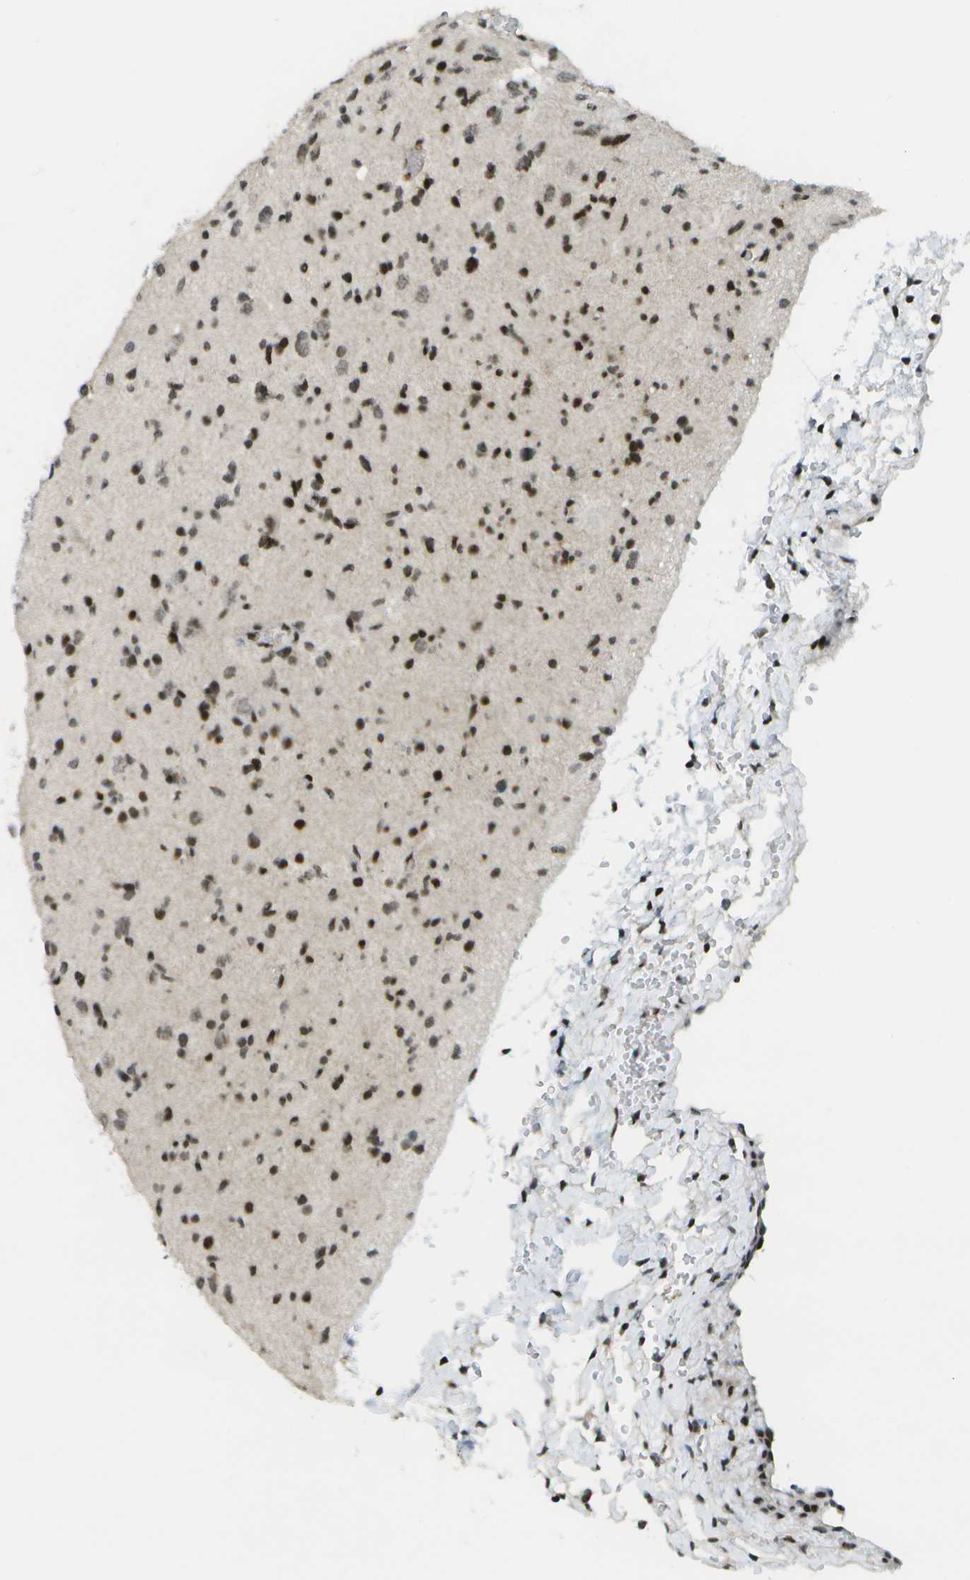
{"staining": {"intensity": "strong", "quantity": ">75%", "location": "nuclear"}, "tissue": "glioma", "cell_type": "Tumor cells", "image_type": "cancer", "snomed": [{"axis": "morphology", "description": "Glioma, malignant, Low grade"}, {"axis": "topography", "description": "Brain"}], "caption": "Immunohistochemistry of human glioma demonstrates high levels of strong nuclear staining in about >75% of tumor cells.", "gene": "IRF7", "patient": {"sex": "female", "age": 22}}